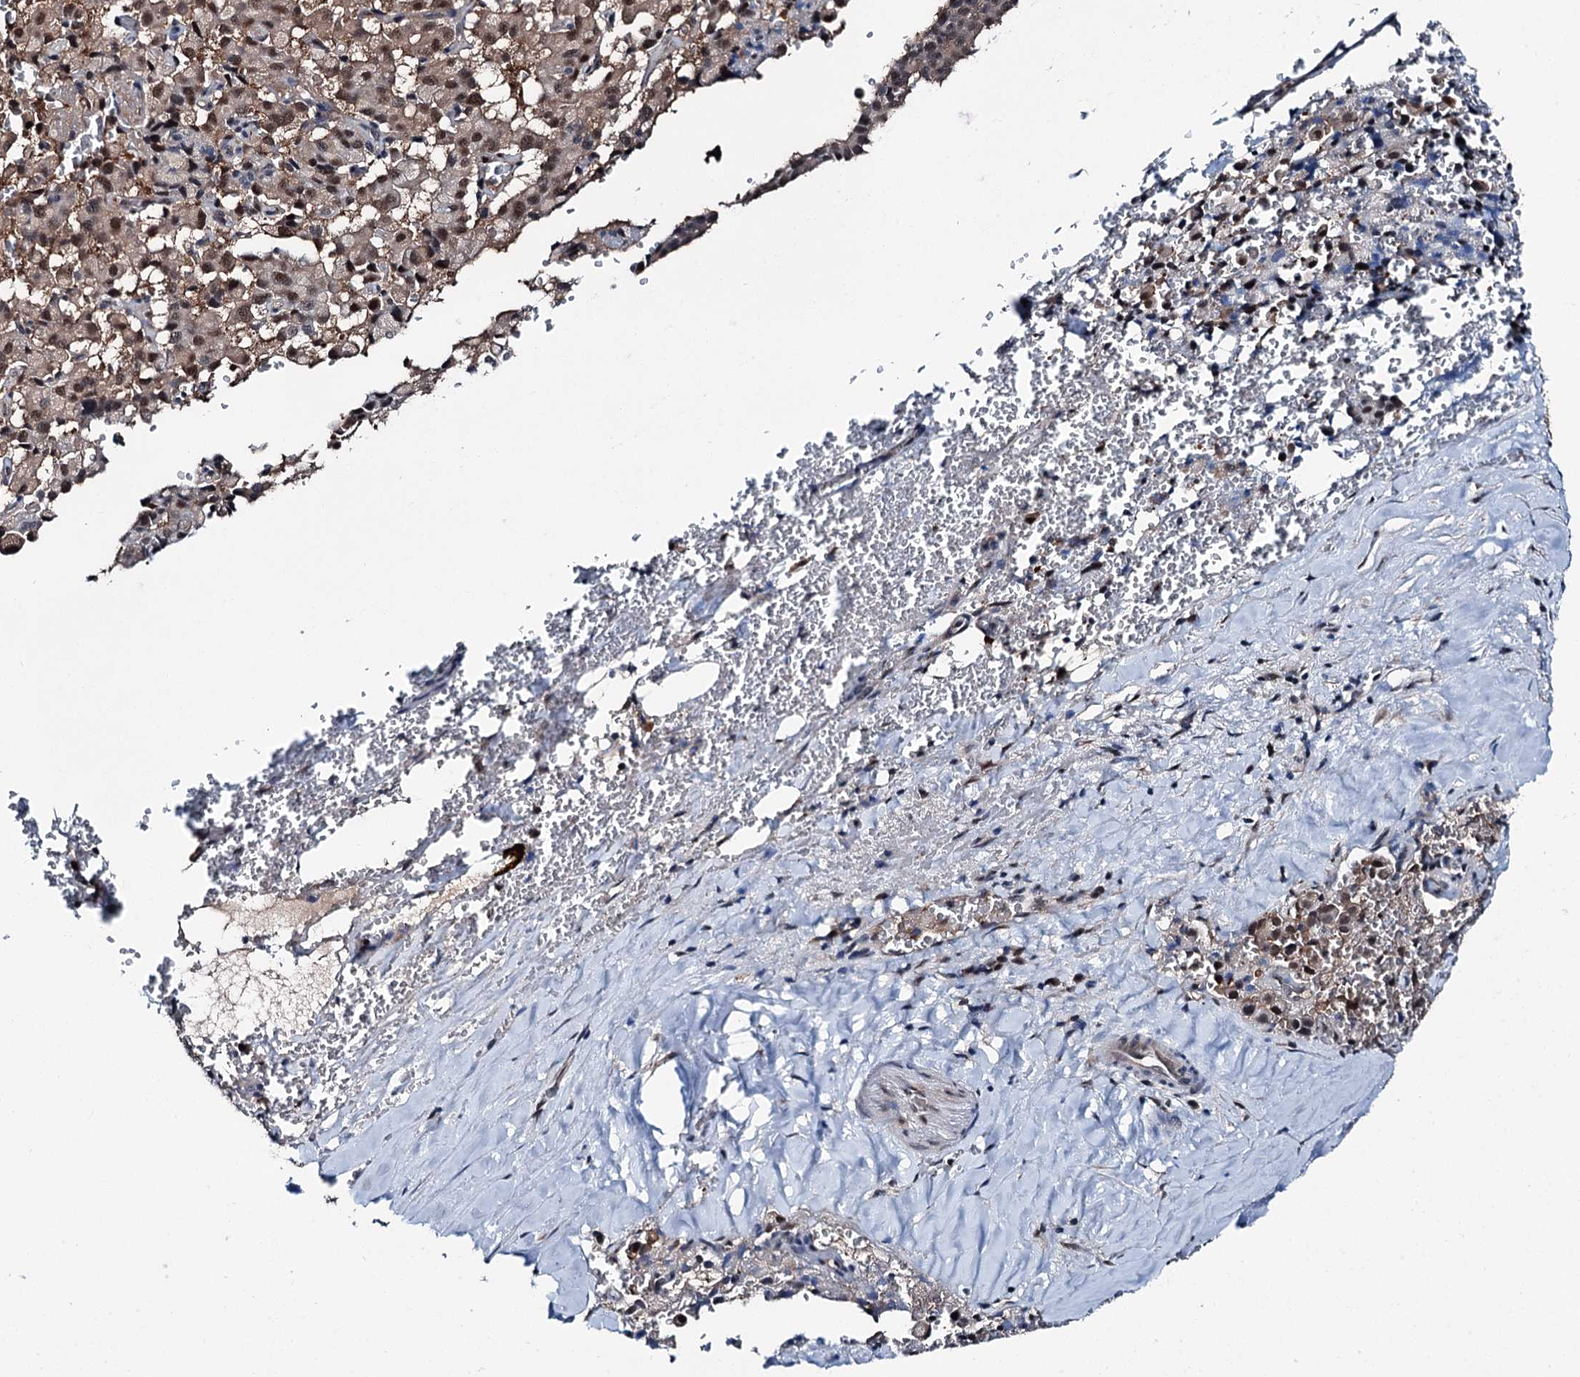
{"staining": {"intensity": "strong", "quantity": ">75%", "location": "nuclear"}, "tissue": "pancreatic cancer", "cell_type": "Tumor cells", "image_type": "cancer", "snomed": [{"axis": "morphology", "description": "Adenocarcinoma, NOS"}, {"axis": "topography", "description": "Pancreas"}], "caption": "Immunohistochemistry (IHC) (DAB (3,3'-diaminobenzidine)) staining of human pancreatic cancer (adenocarcinoma) shows strong nuclear protein staining in approximately >75% of tumor cells. The staining was performed using DAB (3,3'-diaminobenzidine), with brown indicating positive protein expression. Nuclei are stained blue with hematoxylin.", "gene": "PSMD13", "patient": {"sex": "male", "age": 65}}